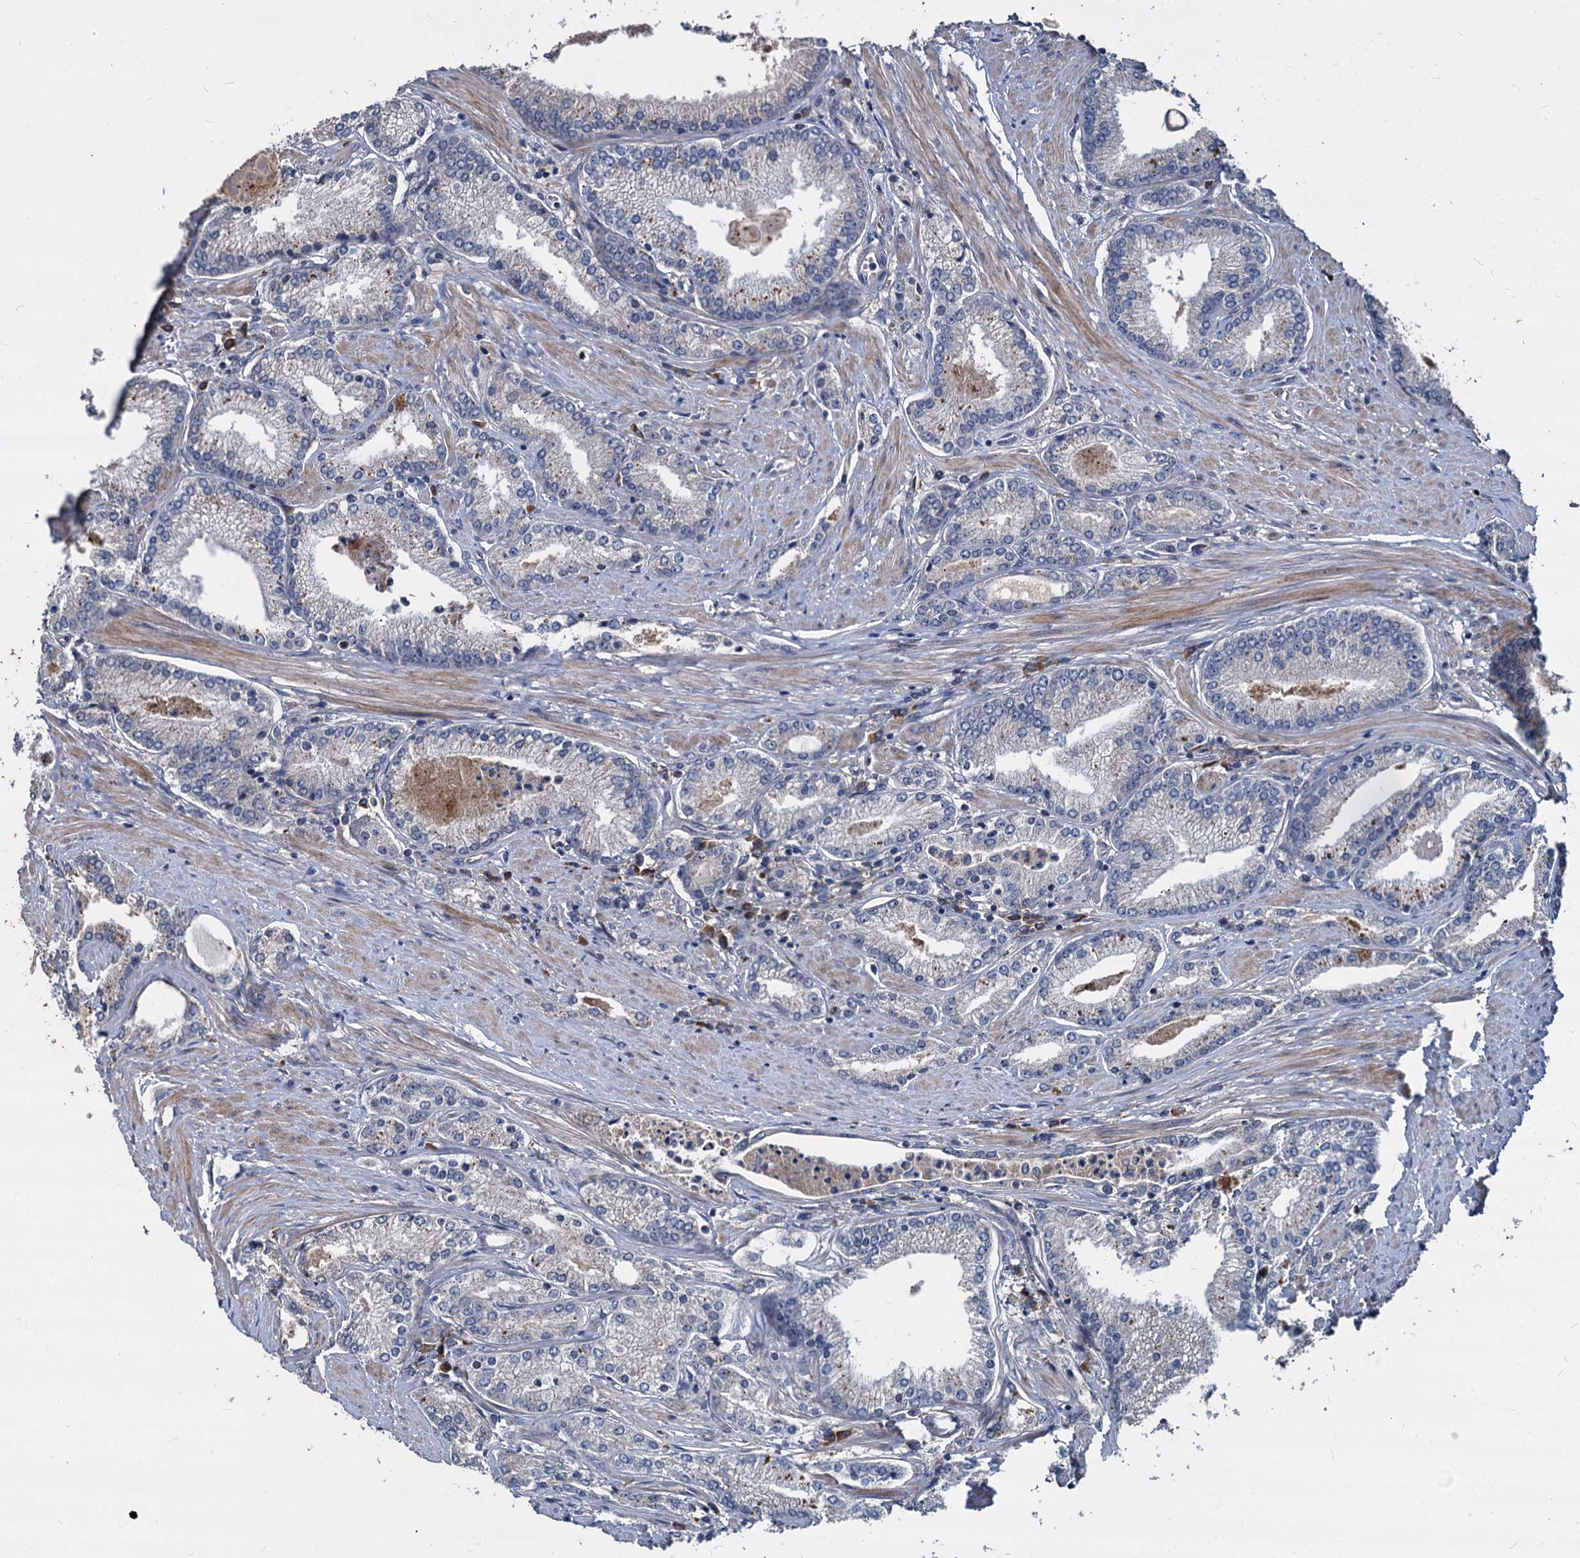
{"staining": {"intensity": "negative", "quantity": "none", "location": "none"}, "tissue": "prostate cancer", "cell_type": "Tumor cells", "image_type": "cancer", "snomed": [{"axis": "morphology", "description": "Adenocarcinoma, High grade"}, {"axis": "topography", "description": "Prostate"}], "caption": "High-grade adenocarcinoma (prostate) stained for a protein using immunohistochemistry reveals no positivity tumor cells.", "gene": "CCDC184", "patient": {"sex": "male", "age": 66}}